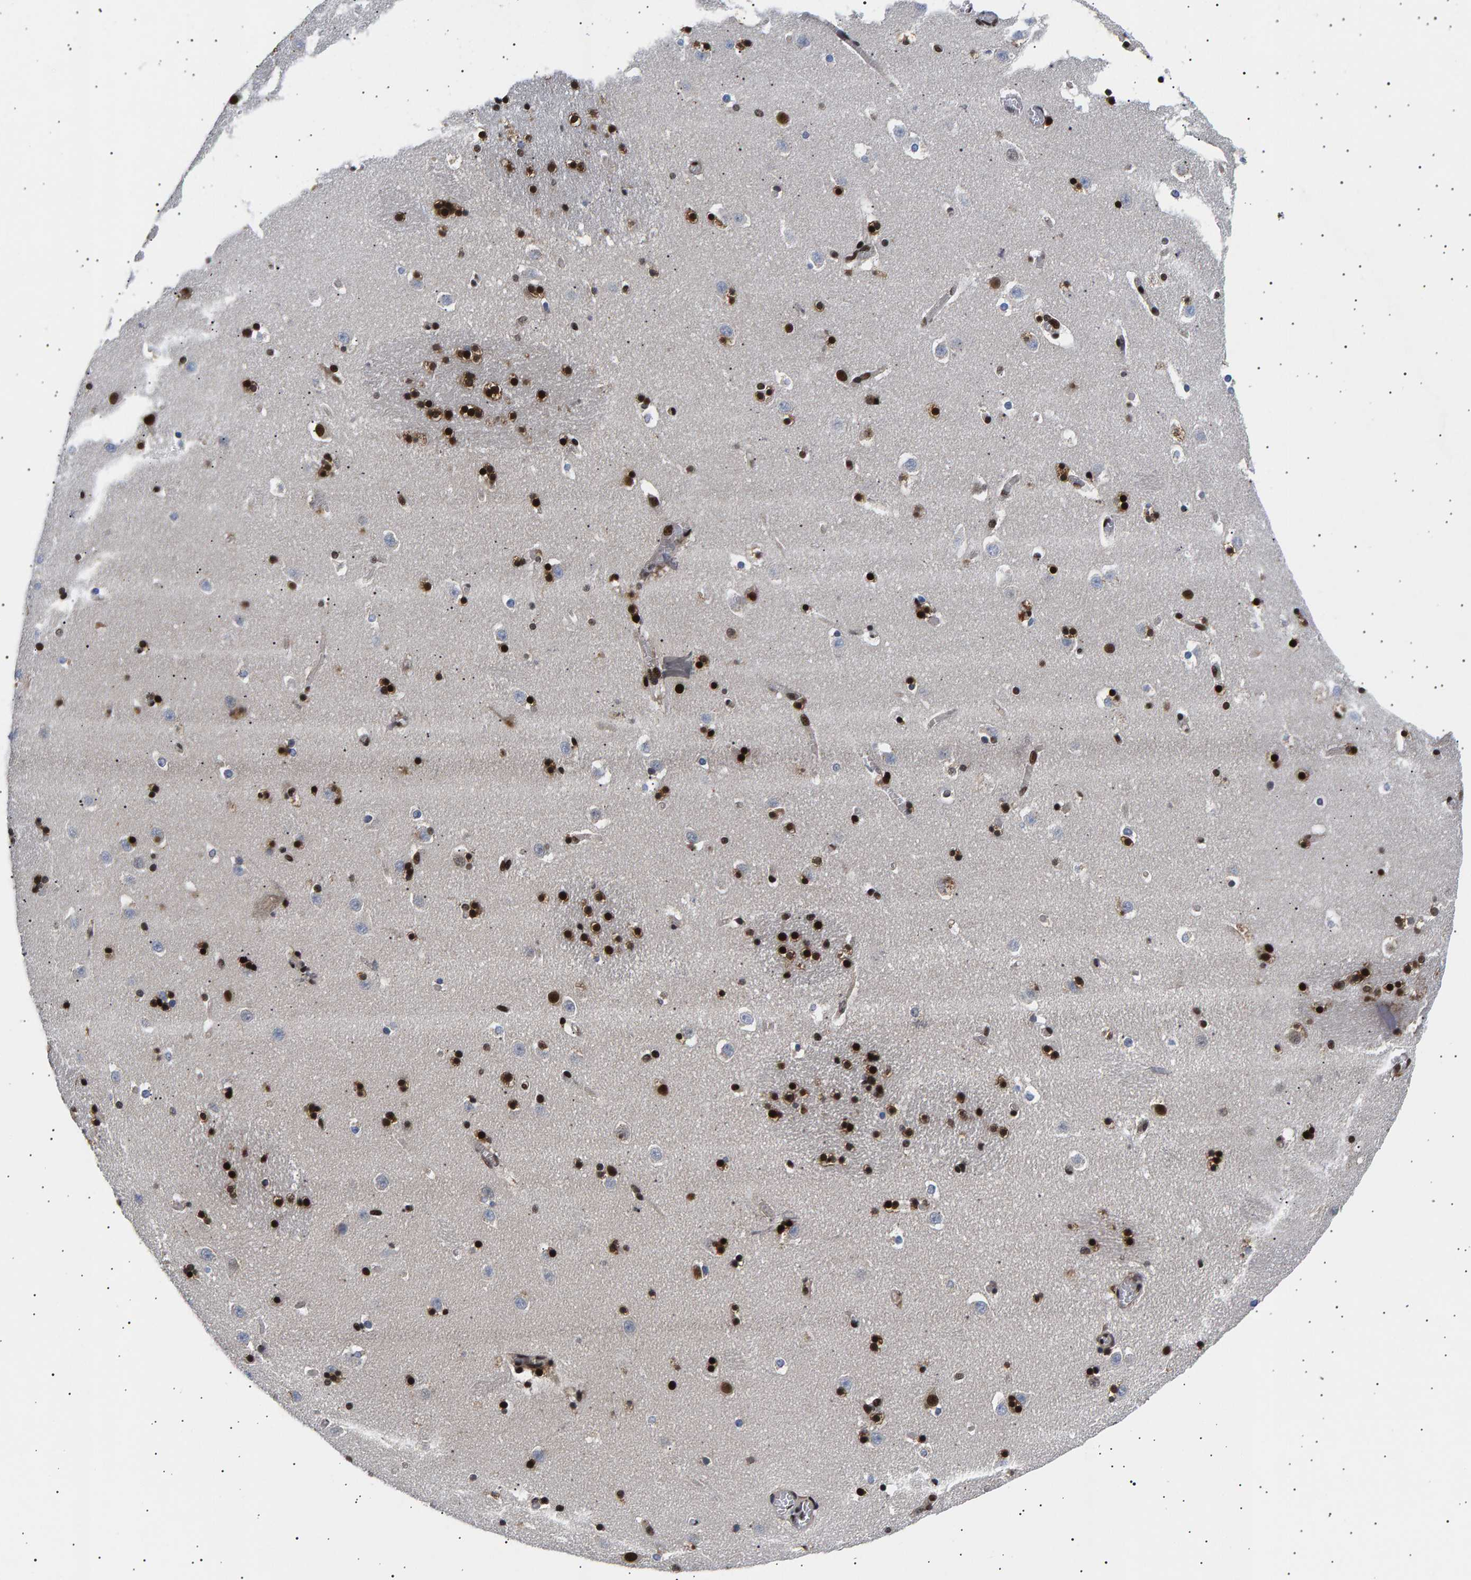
{"staining": {"intensity": "strong", "quantity": ">75%", "location": "nuclear"}, "tissue": "caudate", "cell_type": "Glial cells", "image_type": "normal", "snomed": [{"axis": "morphology", "description": "Normal tissue, NOS"}, {"axis": "topography", "description": "Lateral ventricle wall"}], "caption": "Normal caudate displays strong nuclear expression in about >75% of glial cells, visualized by immunohistochemistry.", "gene": "ANKRD40", "patient": {"sex": "male", "age": 45}}